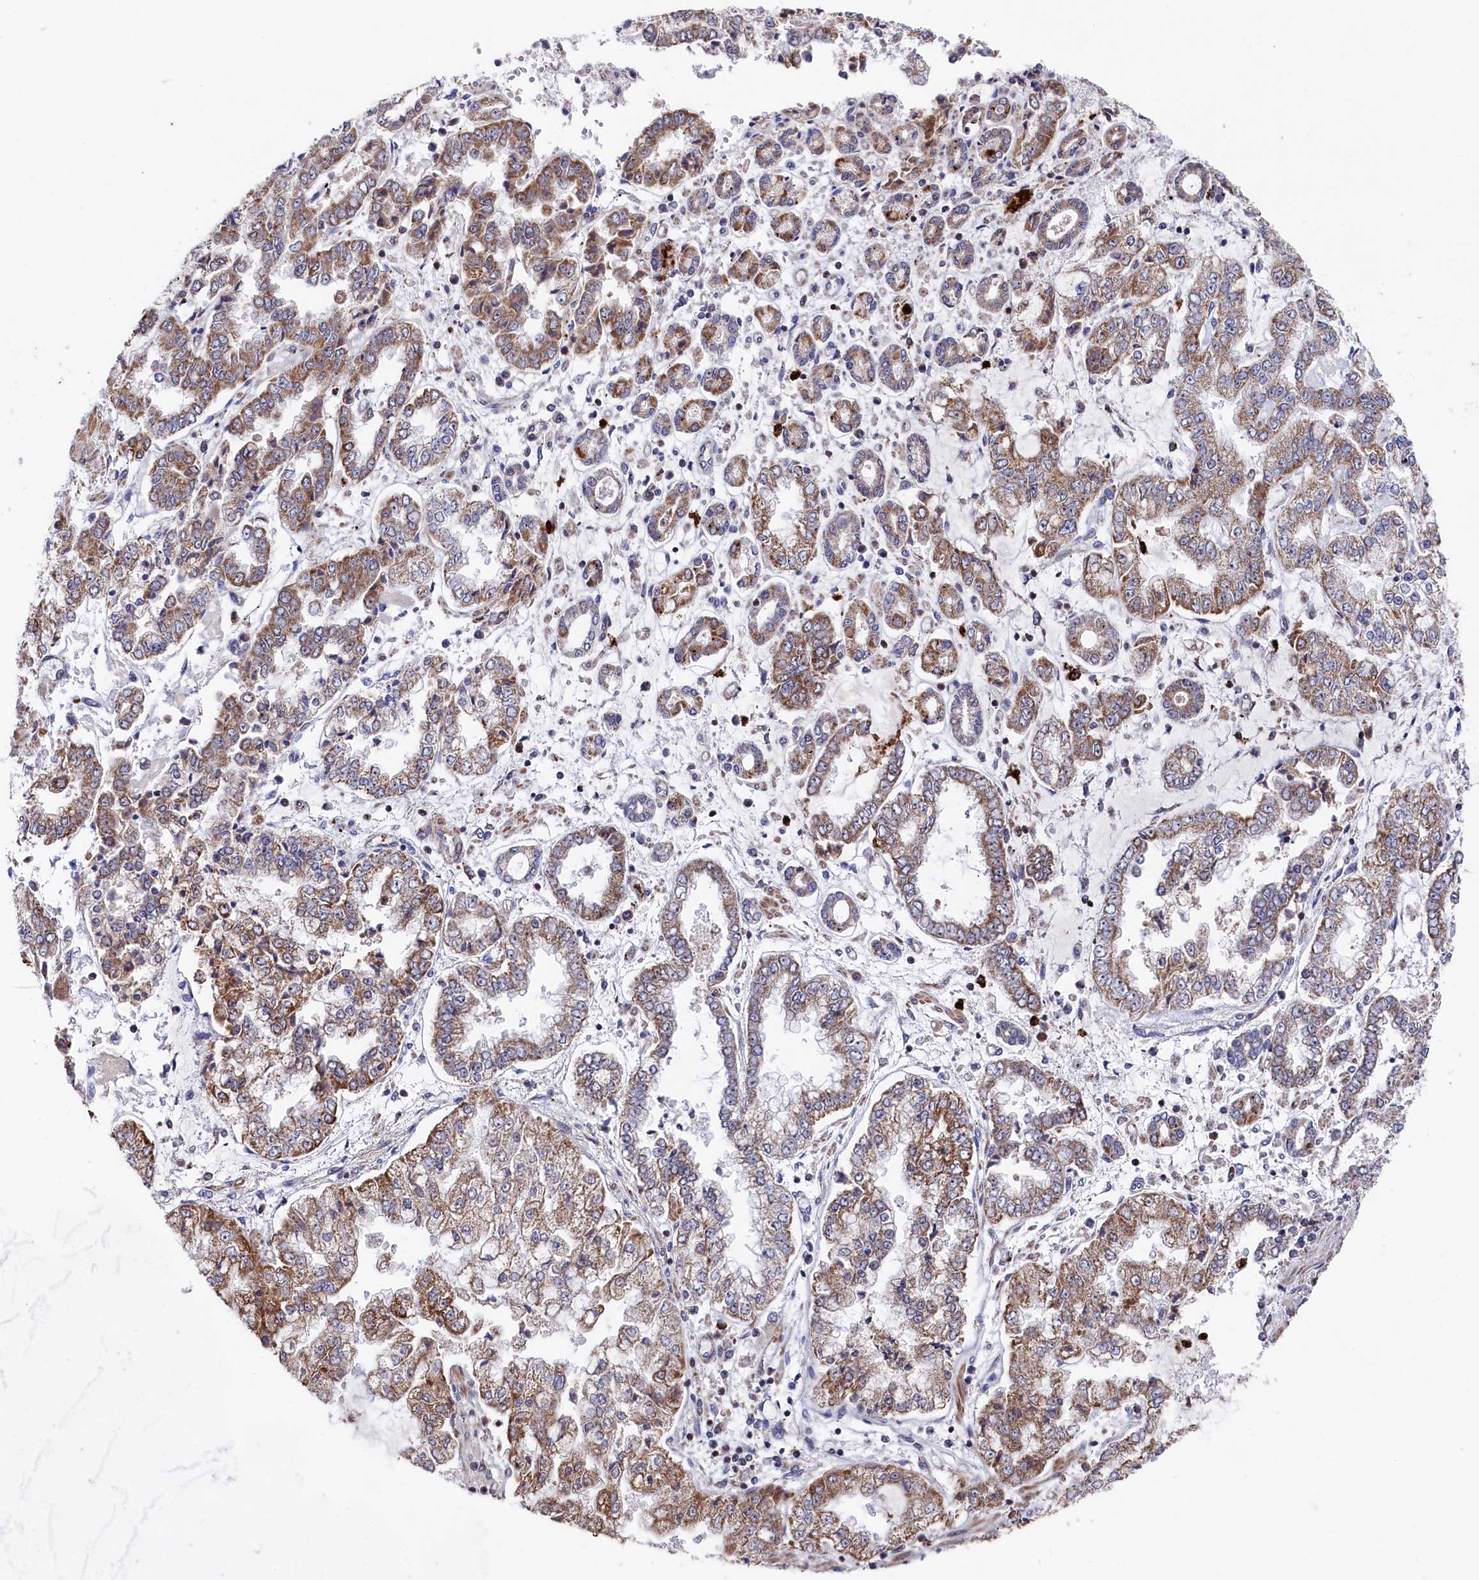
{"staining": {"intensity": "moderate", "quantity": ">75%", "location": "cytoplasmic/membranous"}, "tissue": "stomach cancer", "cell_type": "Tumor cells", "image_type": "cancer", "snomed": [{"axis": "morphology", "description": "Adenocarcinoma, NOS"}, {"axis": "topography", "description": "Stomach"}], "caption": "Adenocarcinoma (stomach) stained with a brown dye exhibits moderate cytoplasmic/membranous positive positivity in about >75% of tumor cells.", "gene": "CHCHD1", "patient": {"sex": "male", "age": 76}}